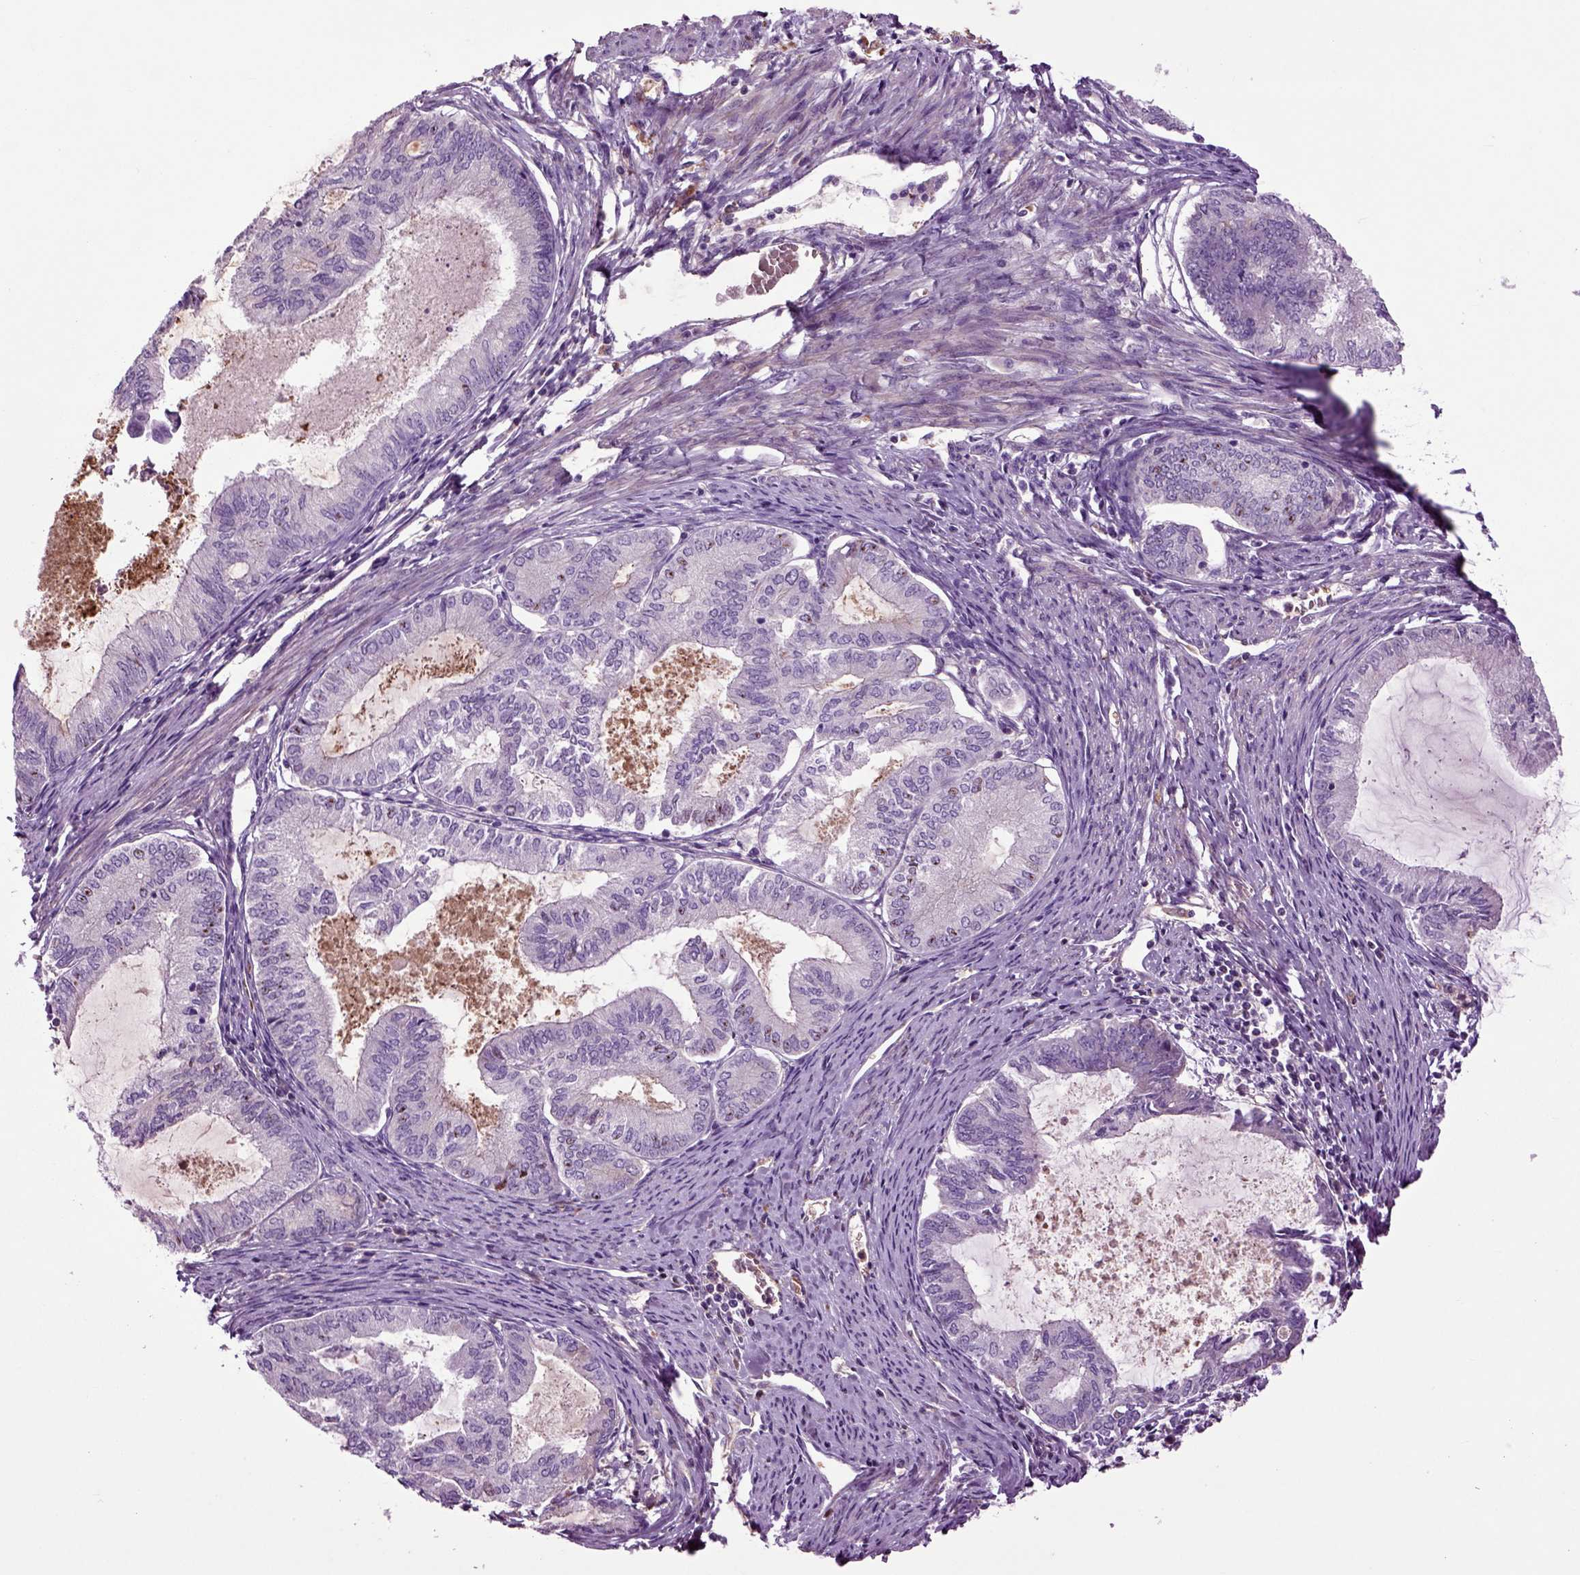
{"staining": {"intensity": "negative", "quantity": "none", "location": "none"}, "tissue": "endometrial cancer", "cell_type": "Tumor cells", "image_type": "cancer", "snomed": [{"axis": "morphology", "description": "Adenocarcinoma, NOS"}, {"axis": "topography", "description": "Endometrium"}], "caption": "Immunohistochemistry (IHC) of endometrial adenocarcinoma displays no staining in tumor cells. The staining was performed using DAB to visualize the protein expression in brown, while the nuclei were stained in blue with hematoxylin (Magnification: 20x).", "gene": "SPON1", "patient": {"sex": "female", "age": 86}}